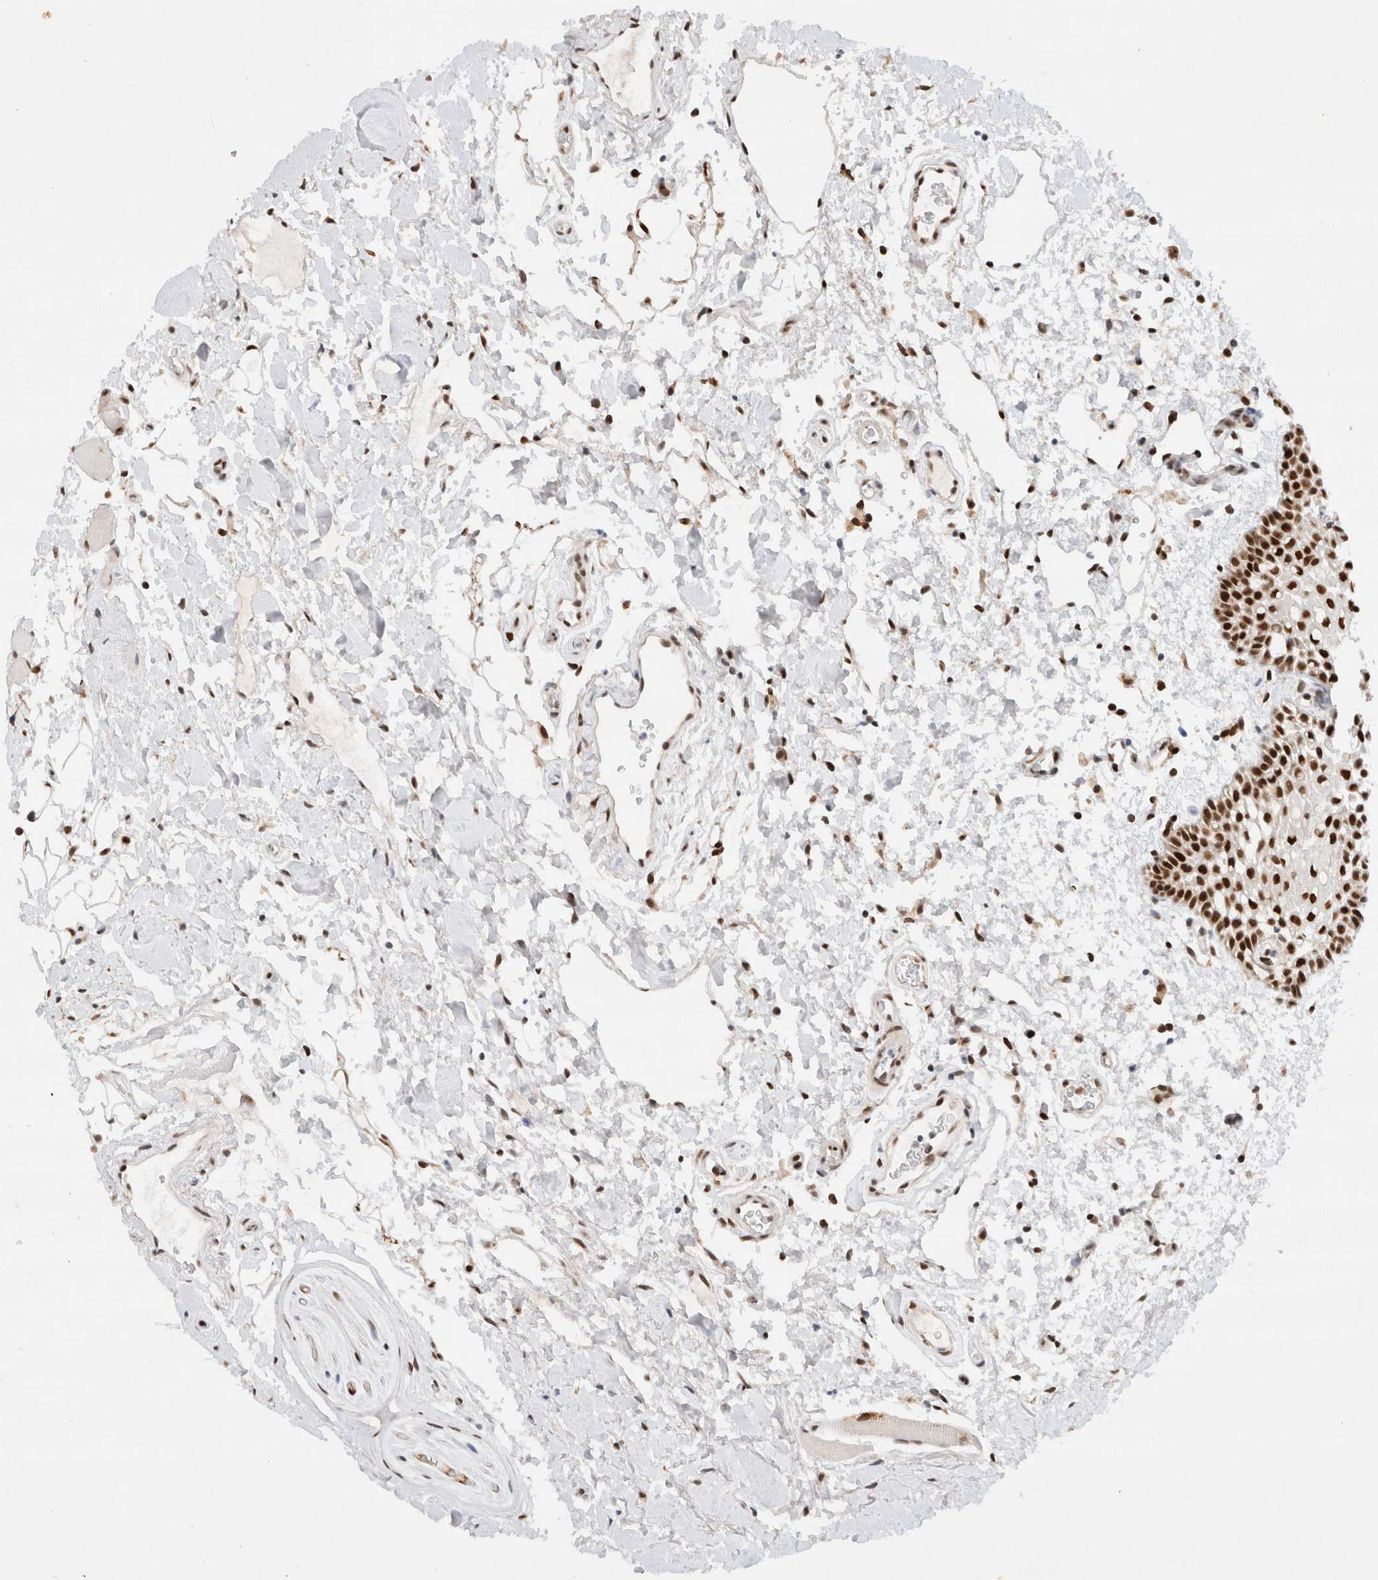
{"staining": {"intensity": "strong", "quantity": ">75%", "location": "nuclear"}, "tissue": "oral mucosa", "cell_type": "Squamous epithelial cells", "image_type": "normal", "snomed": [{"axis": "morphology", "description": "Normal tissue, NOS"}, {"axis": "topography", "description": "Oral tissue"}], "caption": "Protein staining exhibits strong nuclear positivity in approximately >75% of squamous epithelial cells in unremarkable oral mucosa.", "gene": "GTF2I", "patient": {"sex": "male", "age": 62}}